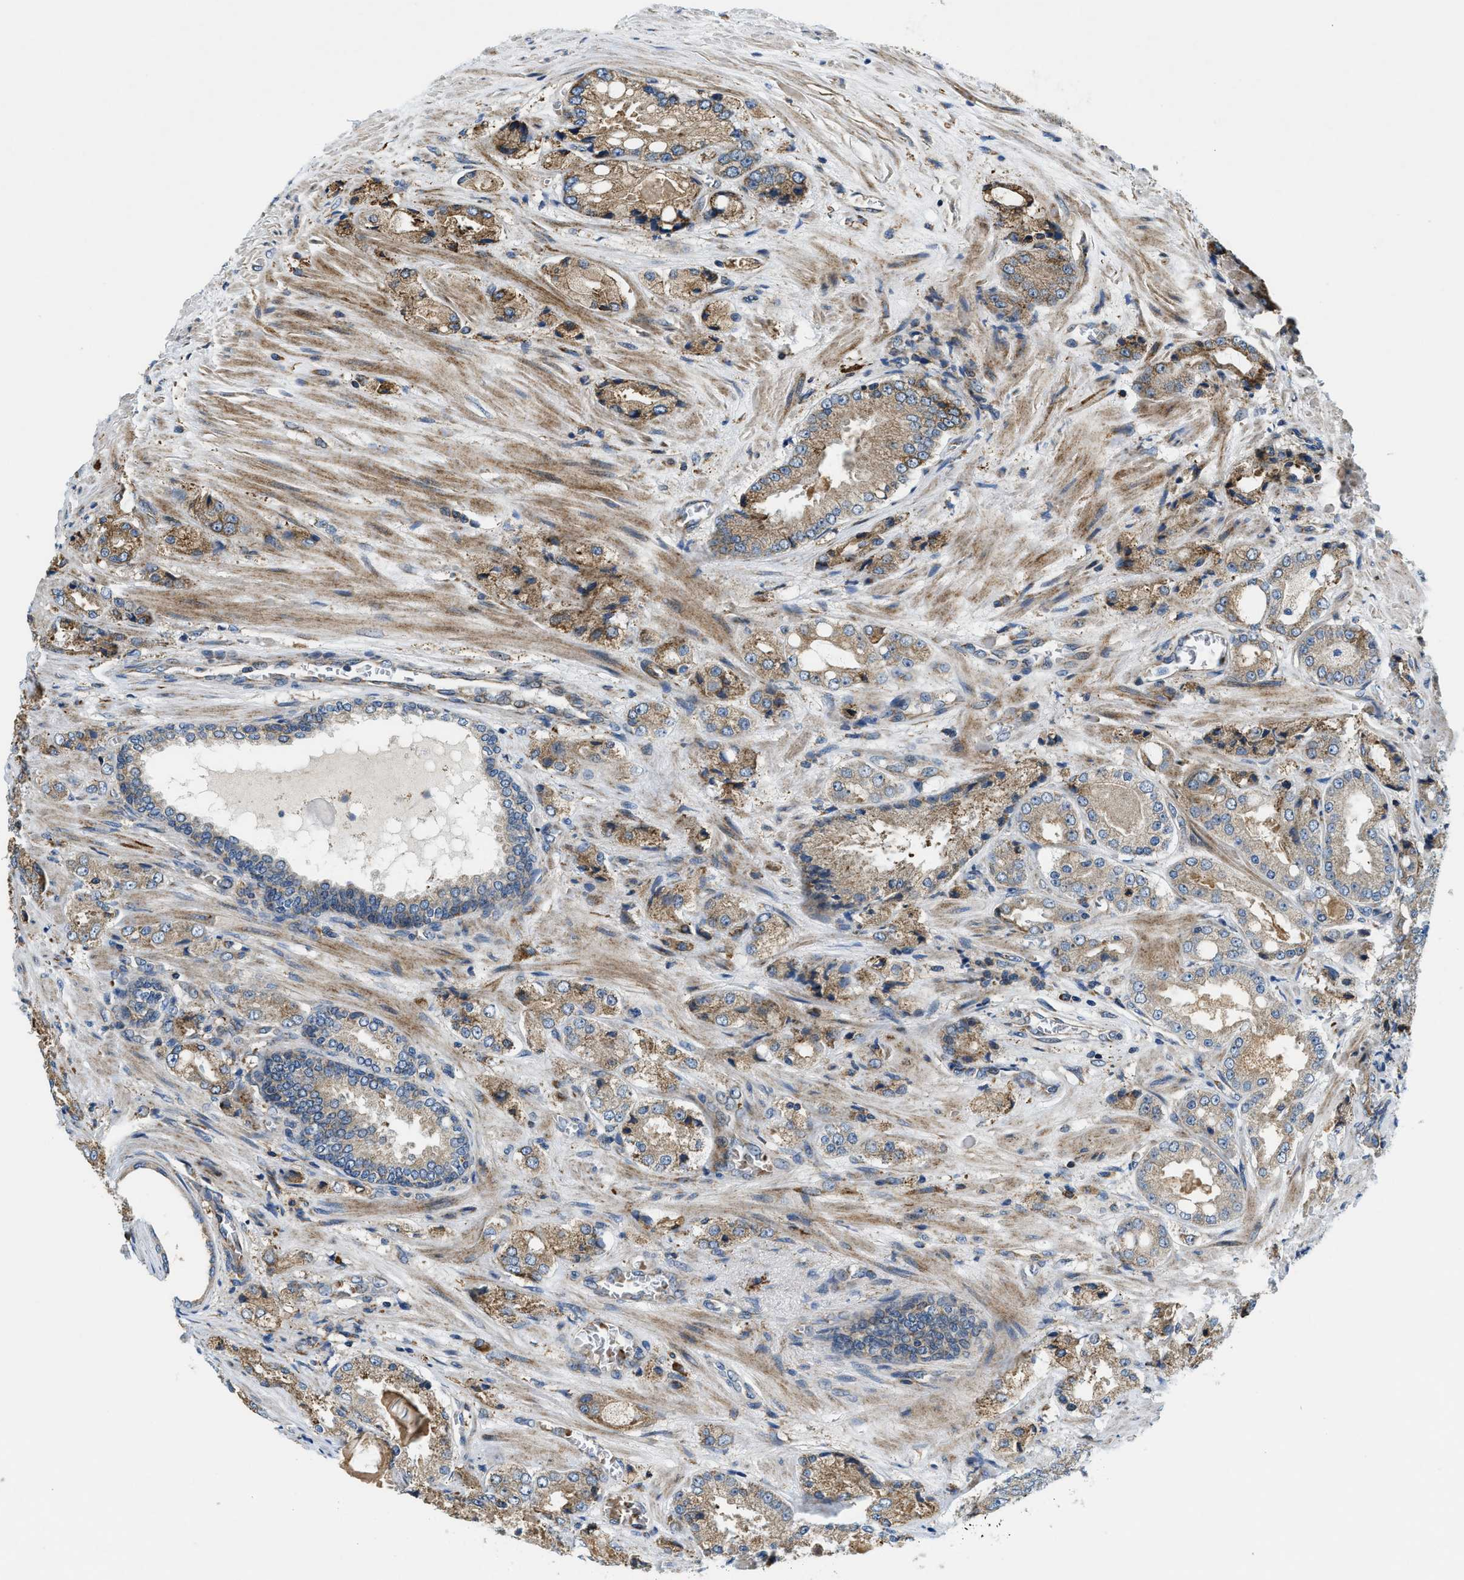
{"staining": {"intensity": "moderate", "quantity": ">75%", "location": "cytoplasmic/membranous"}, "tissue": "prostate cancer", "cell_type": "Tumor cells", "image_type": "cancer", "snomed": [{"axis": "morphology", "description": "Adenocarcinoma, High grade"}, {"axis": "topography", "description": "Prostate"}], "caption": "Human prostate adenocarcinoma (high-grade) stained with a protein marker exhibits moderate staining in tumor cells.", "gene": "CSPG4", "patient": {"sex": "male", "age": 65}}